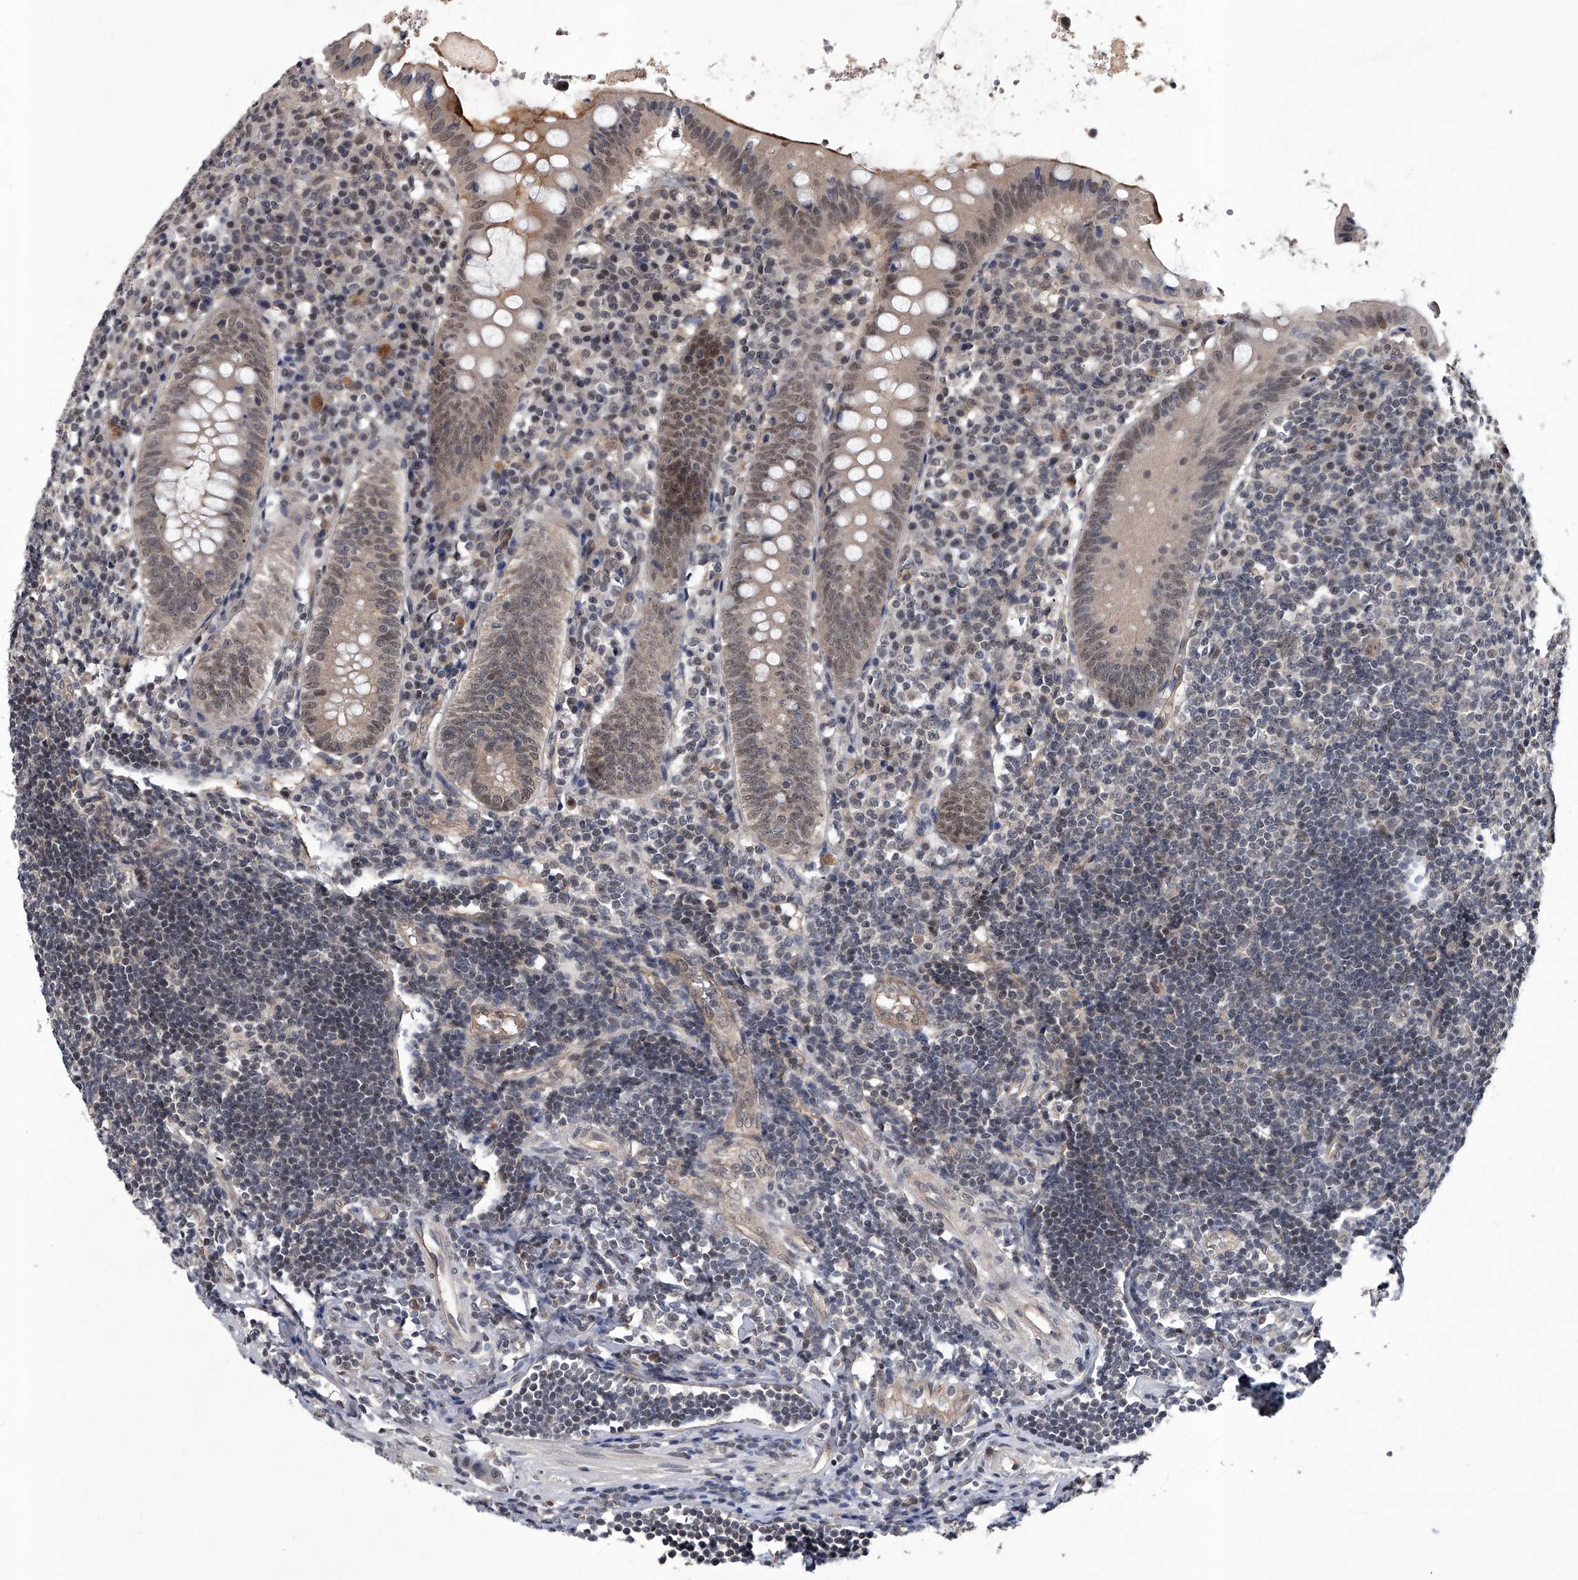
{"staining": {"intensity": "weak", "quantity": "<25%", "location": "cytoplasmic/membranous"}, "tissue": "appendix", "cell_type": "Glandular cells", "image_type": "normal", "snomed": [{"axis": "morphology", "description": "Normal tissue, NOS"}, {"axis": "topography", "description": "Appendix"}], "caption": "An image of human appendix is negative for staining in glandular cells. (DAB (3,3'-diaminobenzidine) IHC, high magnification).", "gene": "SLC12A8", "patient": {"sex": "female", "age": 54}}